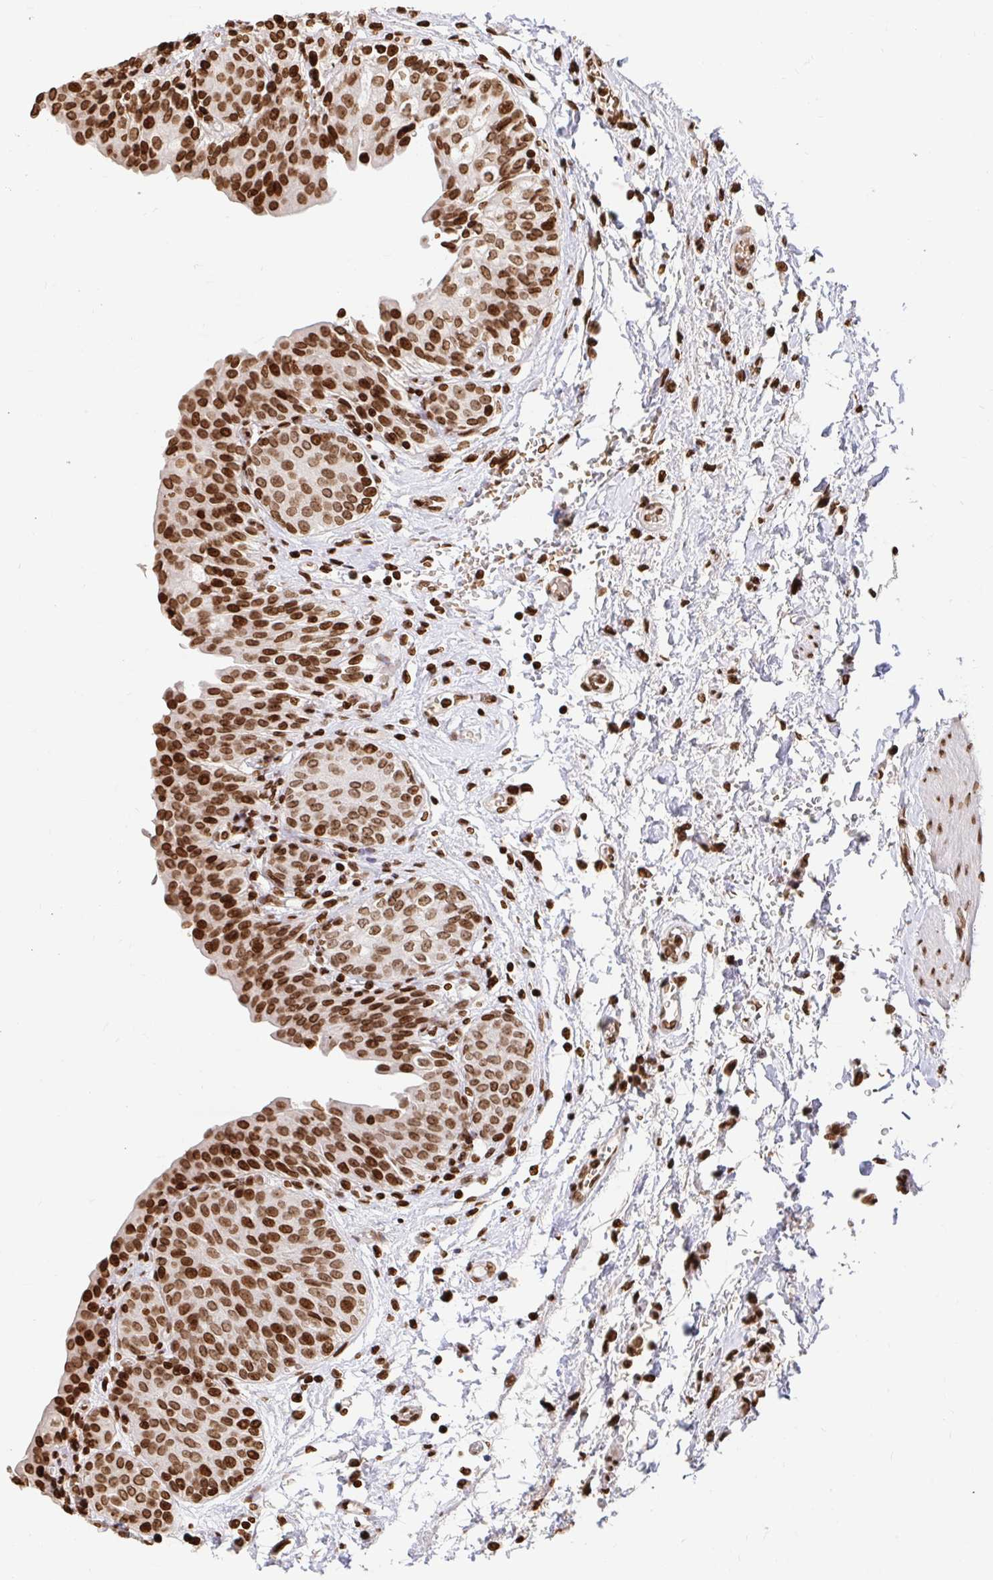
{"staining": {"intensity": "strong", "quantity": ">75%", "location": "nuclear"}, "tissue": "urinary bladder", "cell_type": "Urothelial cells", "image_type": "normal", "snomed": [{"axis": "morphology", "description": "Normal tissue, NOS"}, {"axis": "topography", "description": "Urinary bladder"}], "caption": "Benign urinary bladder was stained to show a protein in brown. There is high levels of strong nuclear positivity in about >75% of urothelial cells. (DAB IHC, brown staining for protein, blue staining for nuclei).", "gene": "H2BC5", "patient": {"sex": "male", "age": 68}}